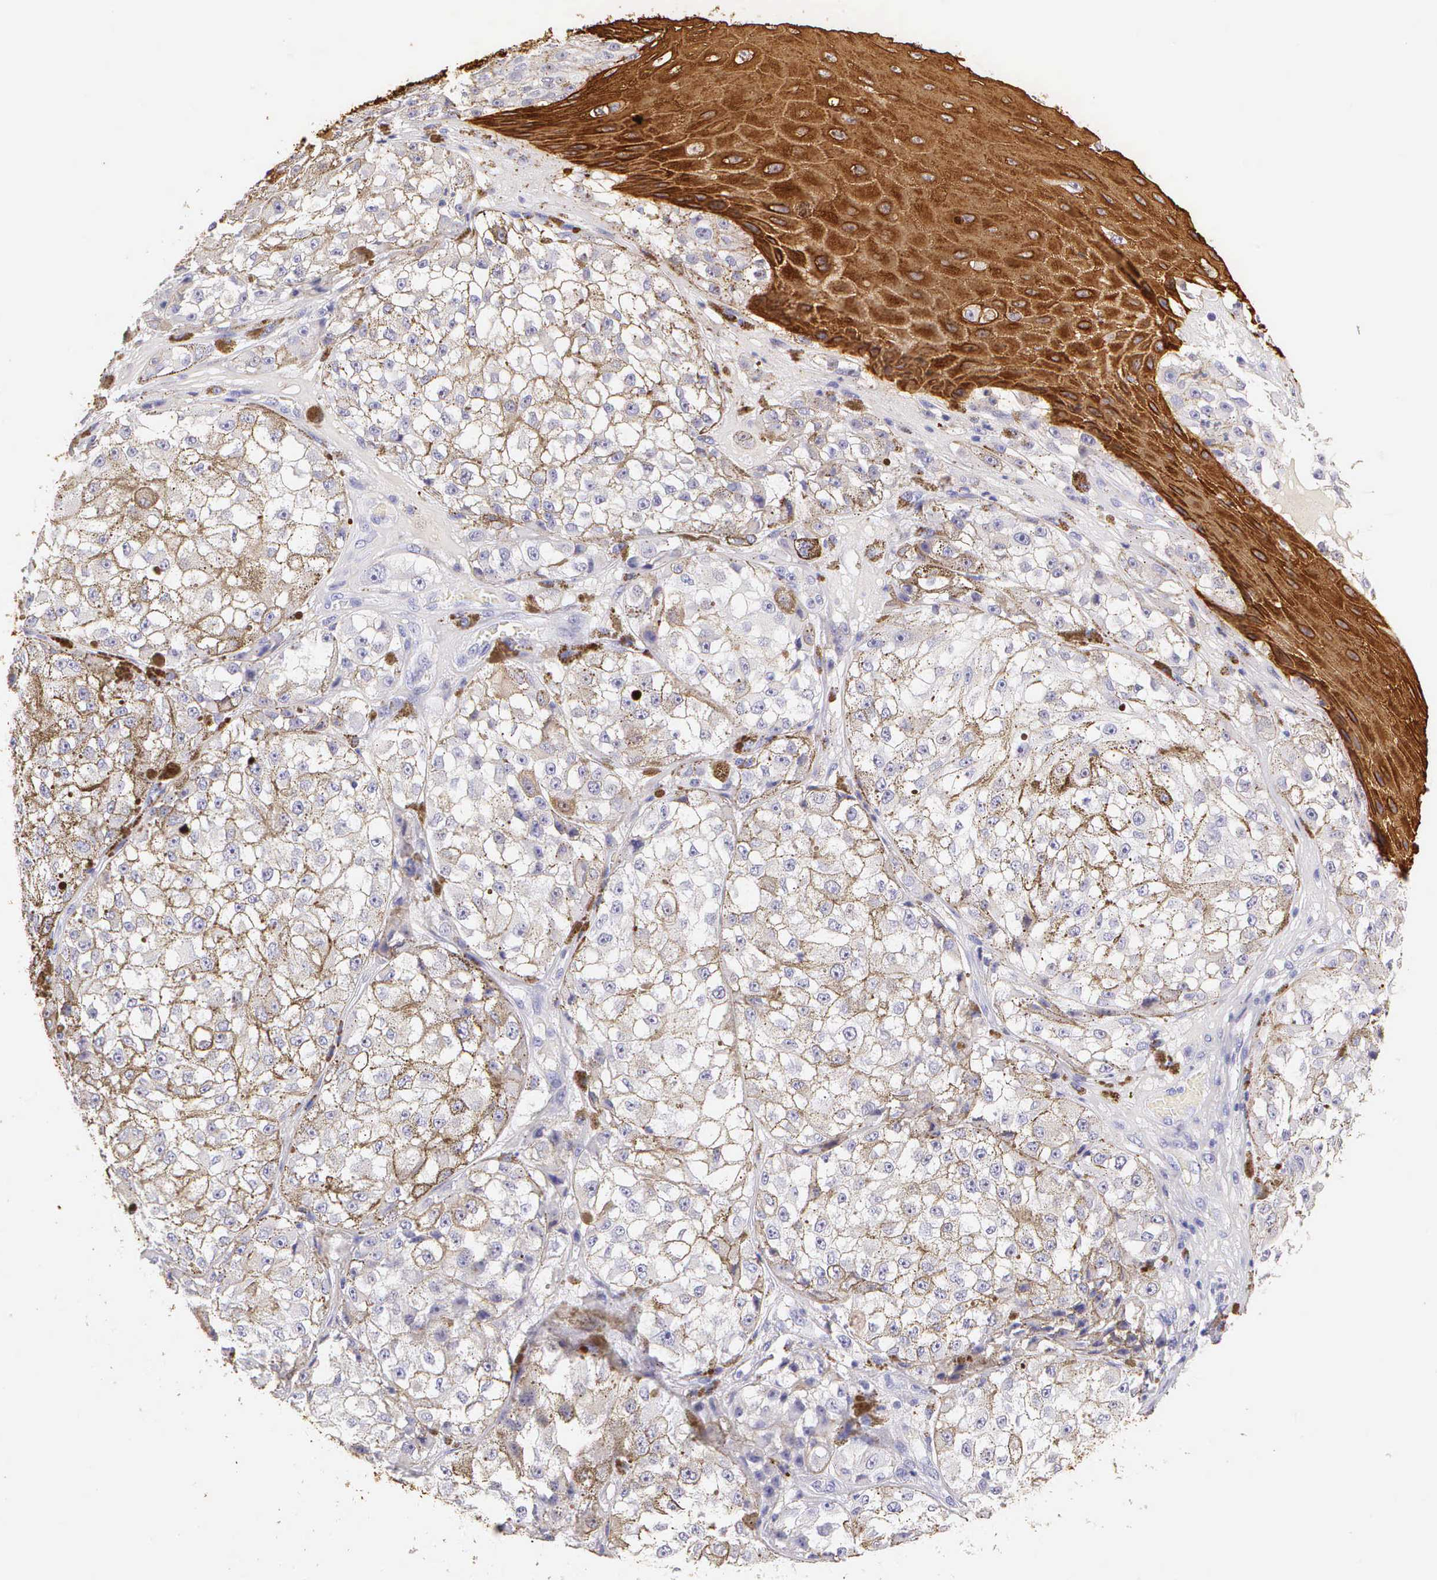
{"staining": {"intensity": "negative", "quantity": "none", "location": "none"}, "tissue": "melanoma", "cell_type": "Tumor cells", "image_type": "cancer", "snomed": [{"axis": "morphology", "description": "Malignant melanoma, NOS"}, {"axis": "topography", "description": "Skin"}], "caption": "DAB immunohistochemical staining of human malignant melanoma exhibits no significant staining in tumor cells.", "gene": "KRT17", "patient": {"sex": "male", "age": 67}}